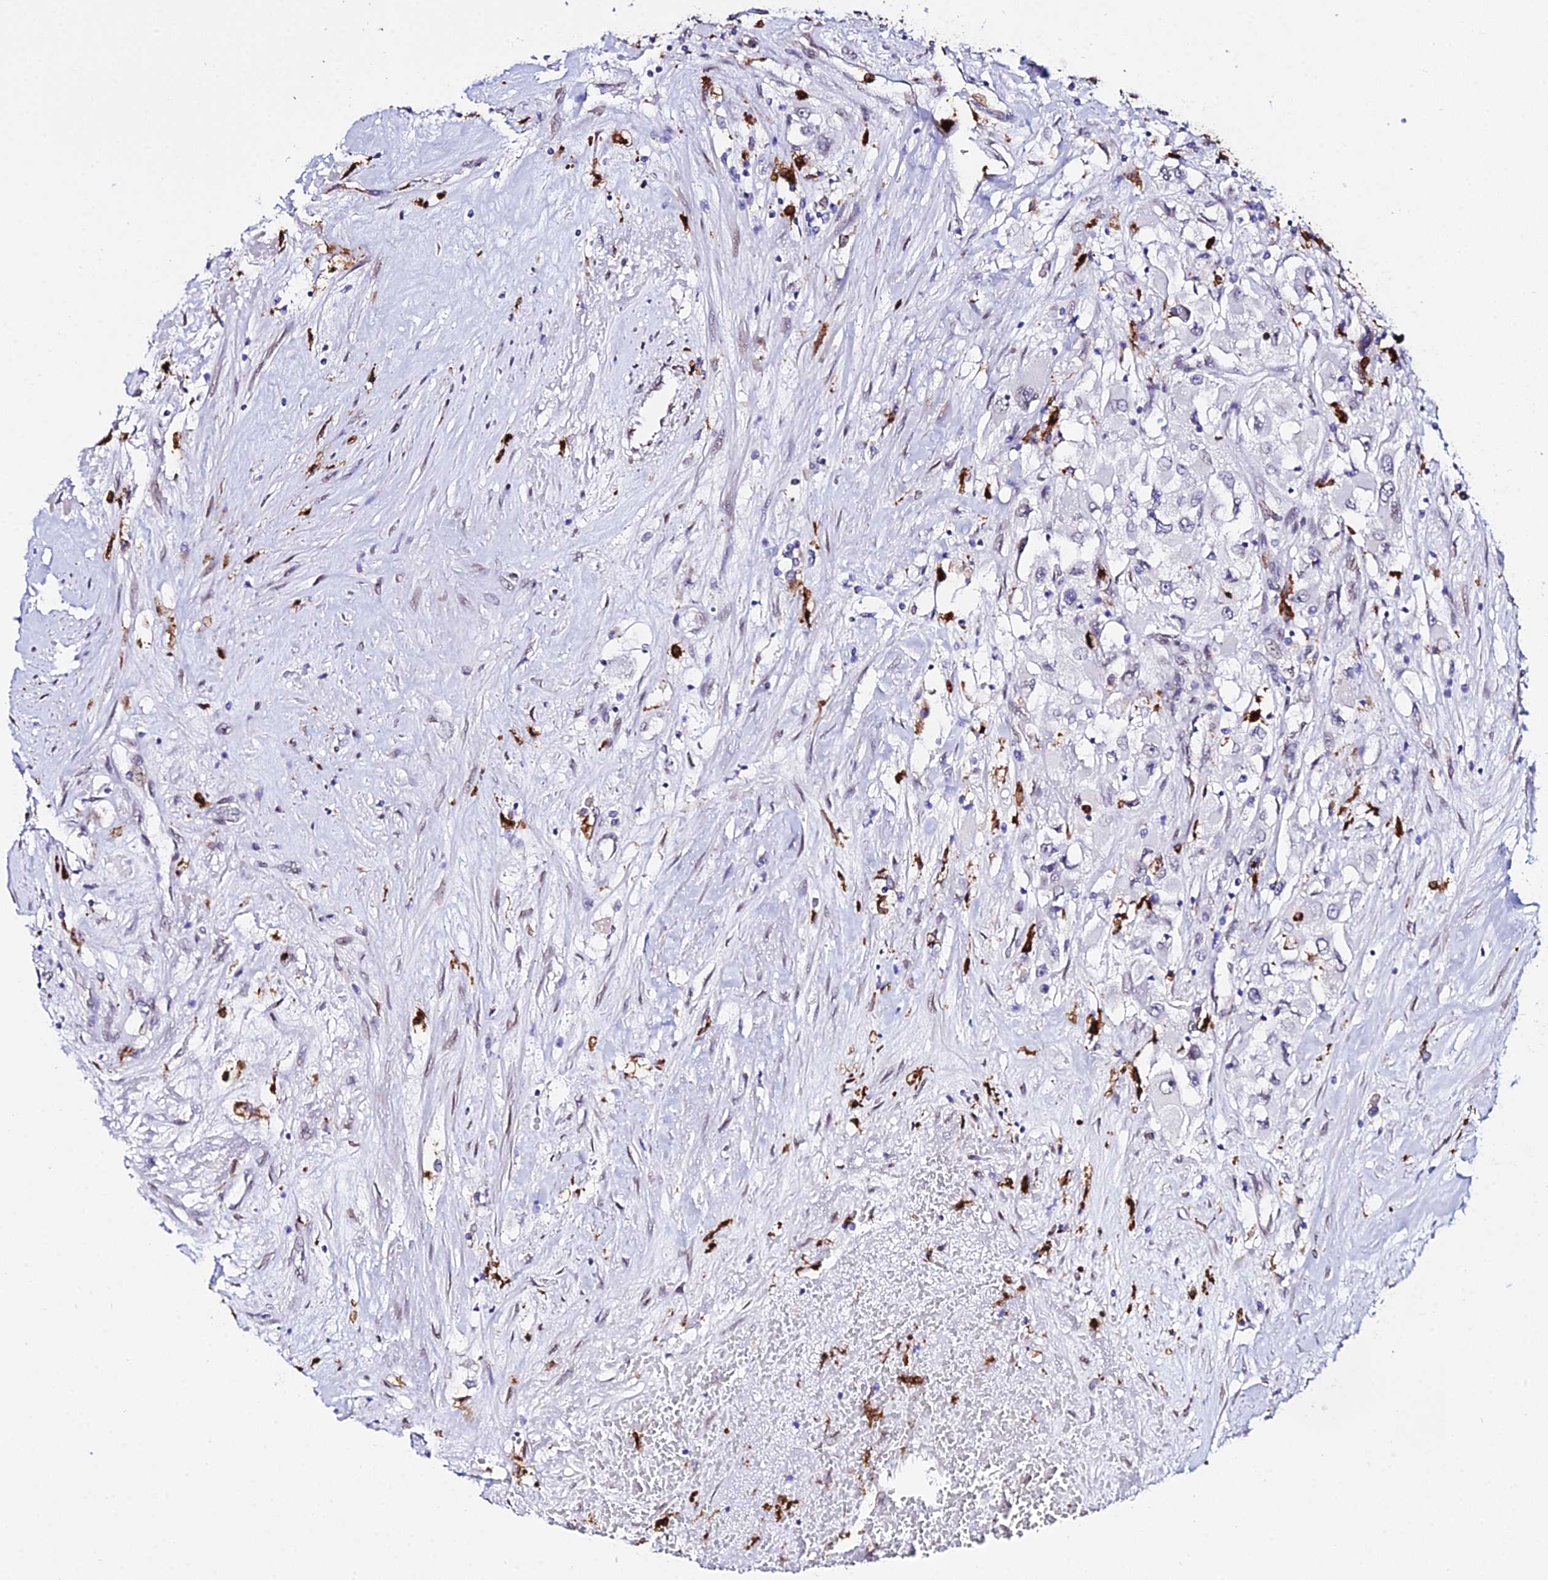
{"staining": {"intensity": "negative", "quantity": "none", "location": "none"}, "tissue": "renal cancer", "cell_type": "Tumor cells", "image_type": "cancer", "snomed": [{"axis": "morphology", "description": "Adenocarcinoma, NOS"}, {"axis": "topography", "description": "Kidney"}], "caption": "DAB immunohistochemical staining of human adenocarcinoma (renal) shows no significant staining in tumor cells. The staining was performed using DAB (3,3'-diaminobenzidine) to visualize the protein expression in brown, while the nuclei were stained in blue with hematoxylin (Magnification: 20x).", "gene": "MCM10", "patient": {"sex": "female", "age": 52}}